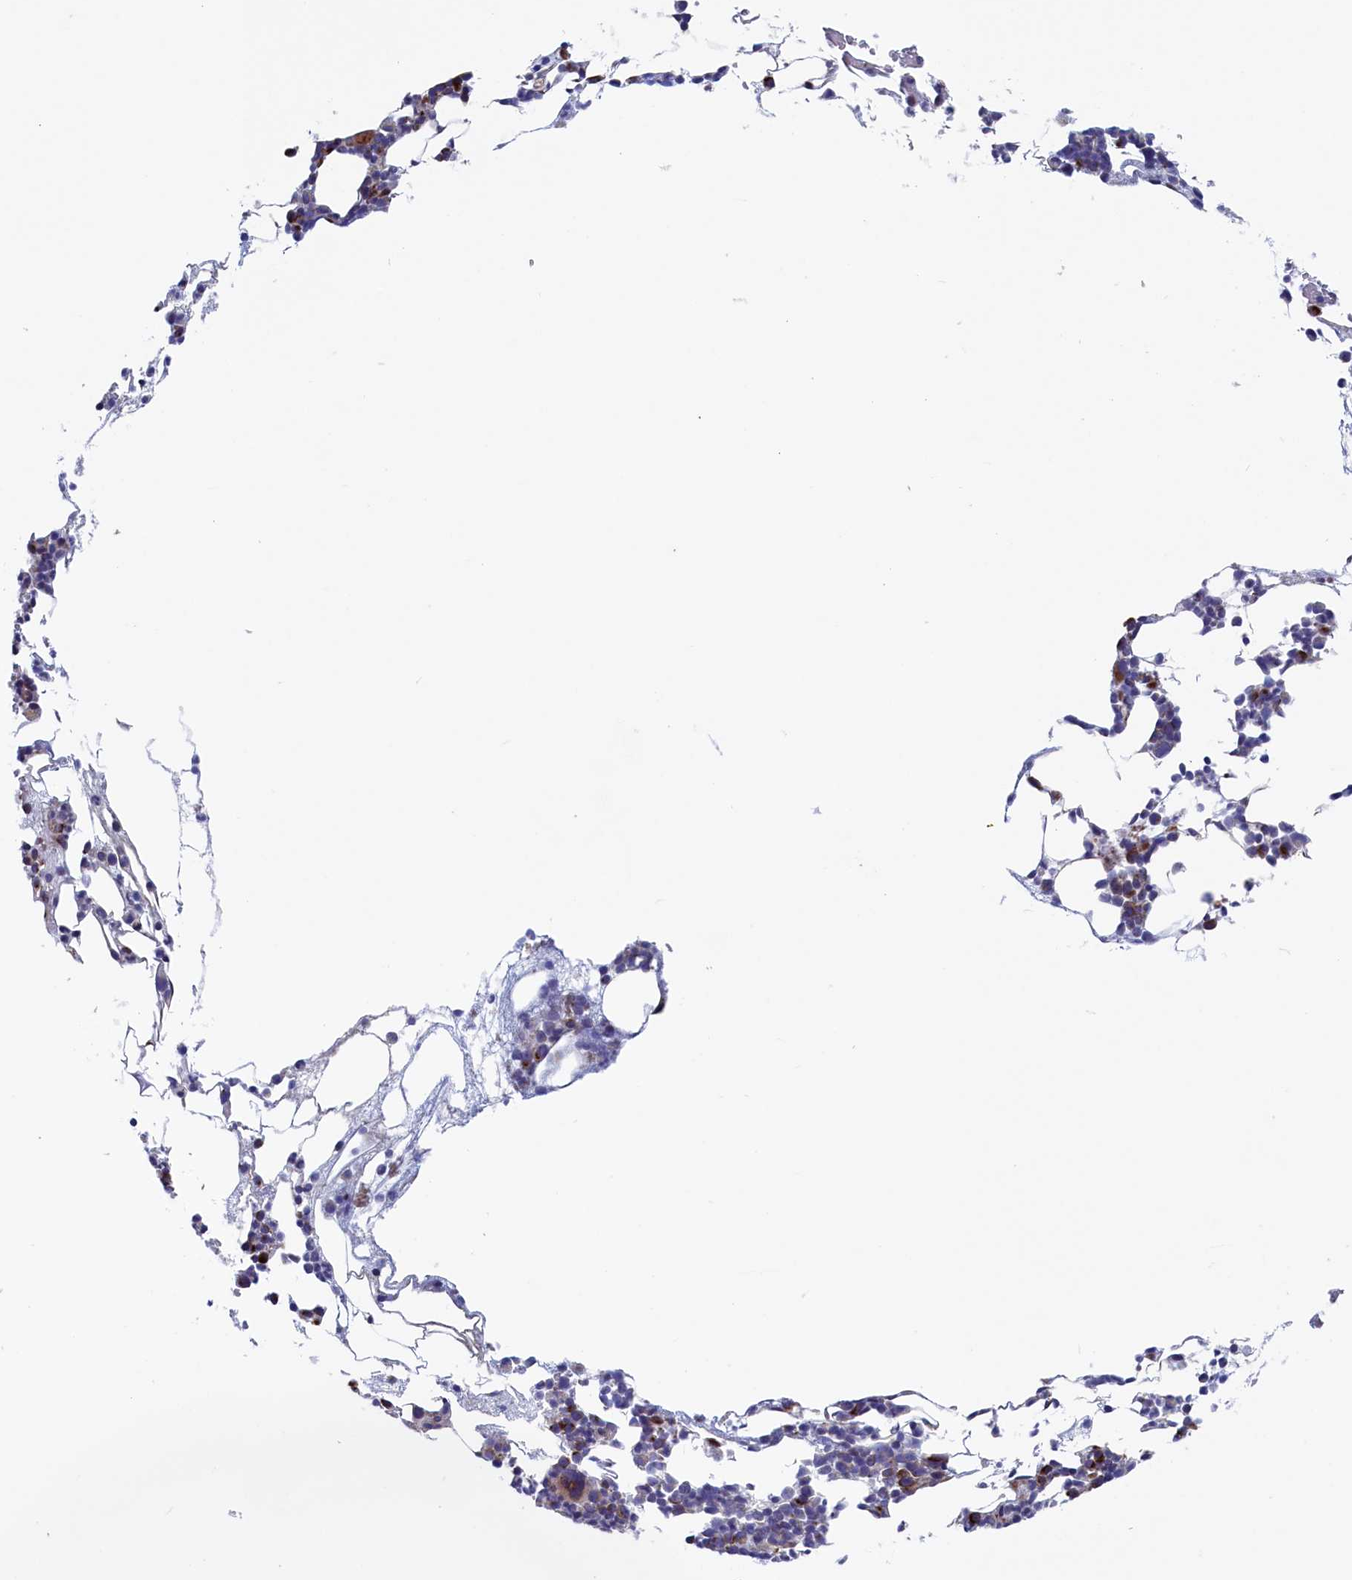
{"staining": {"intensity": "moderate", "quantity": "<25%", "location": "cytoplasmic/membranous"}, "tissue": "bone marrow", "cell_type": "Hematopoietic cells", "image_type": "normal", "snomed": [{"axis": "morphology", "description": "Normal tissue, NOS"}, {"axis": "morphology", "description": "Inflammation, NOS"}, {"axis": "topography", "description": "Bone marrow"}], "caption": "Bone marrow stained for a protein (brown) exhibits moderate cytoplasmic/membranous positive staining in approximately <25% of hematopoietic cells.", "gene": "MTFMT", "patient": {"sex": "female", "age": 78}}